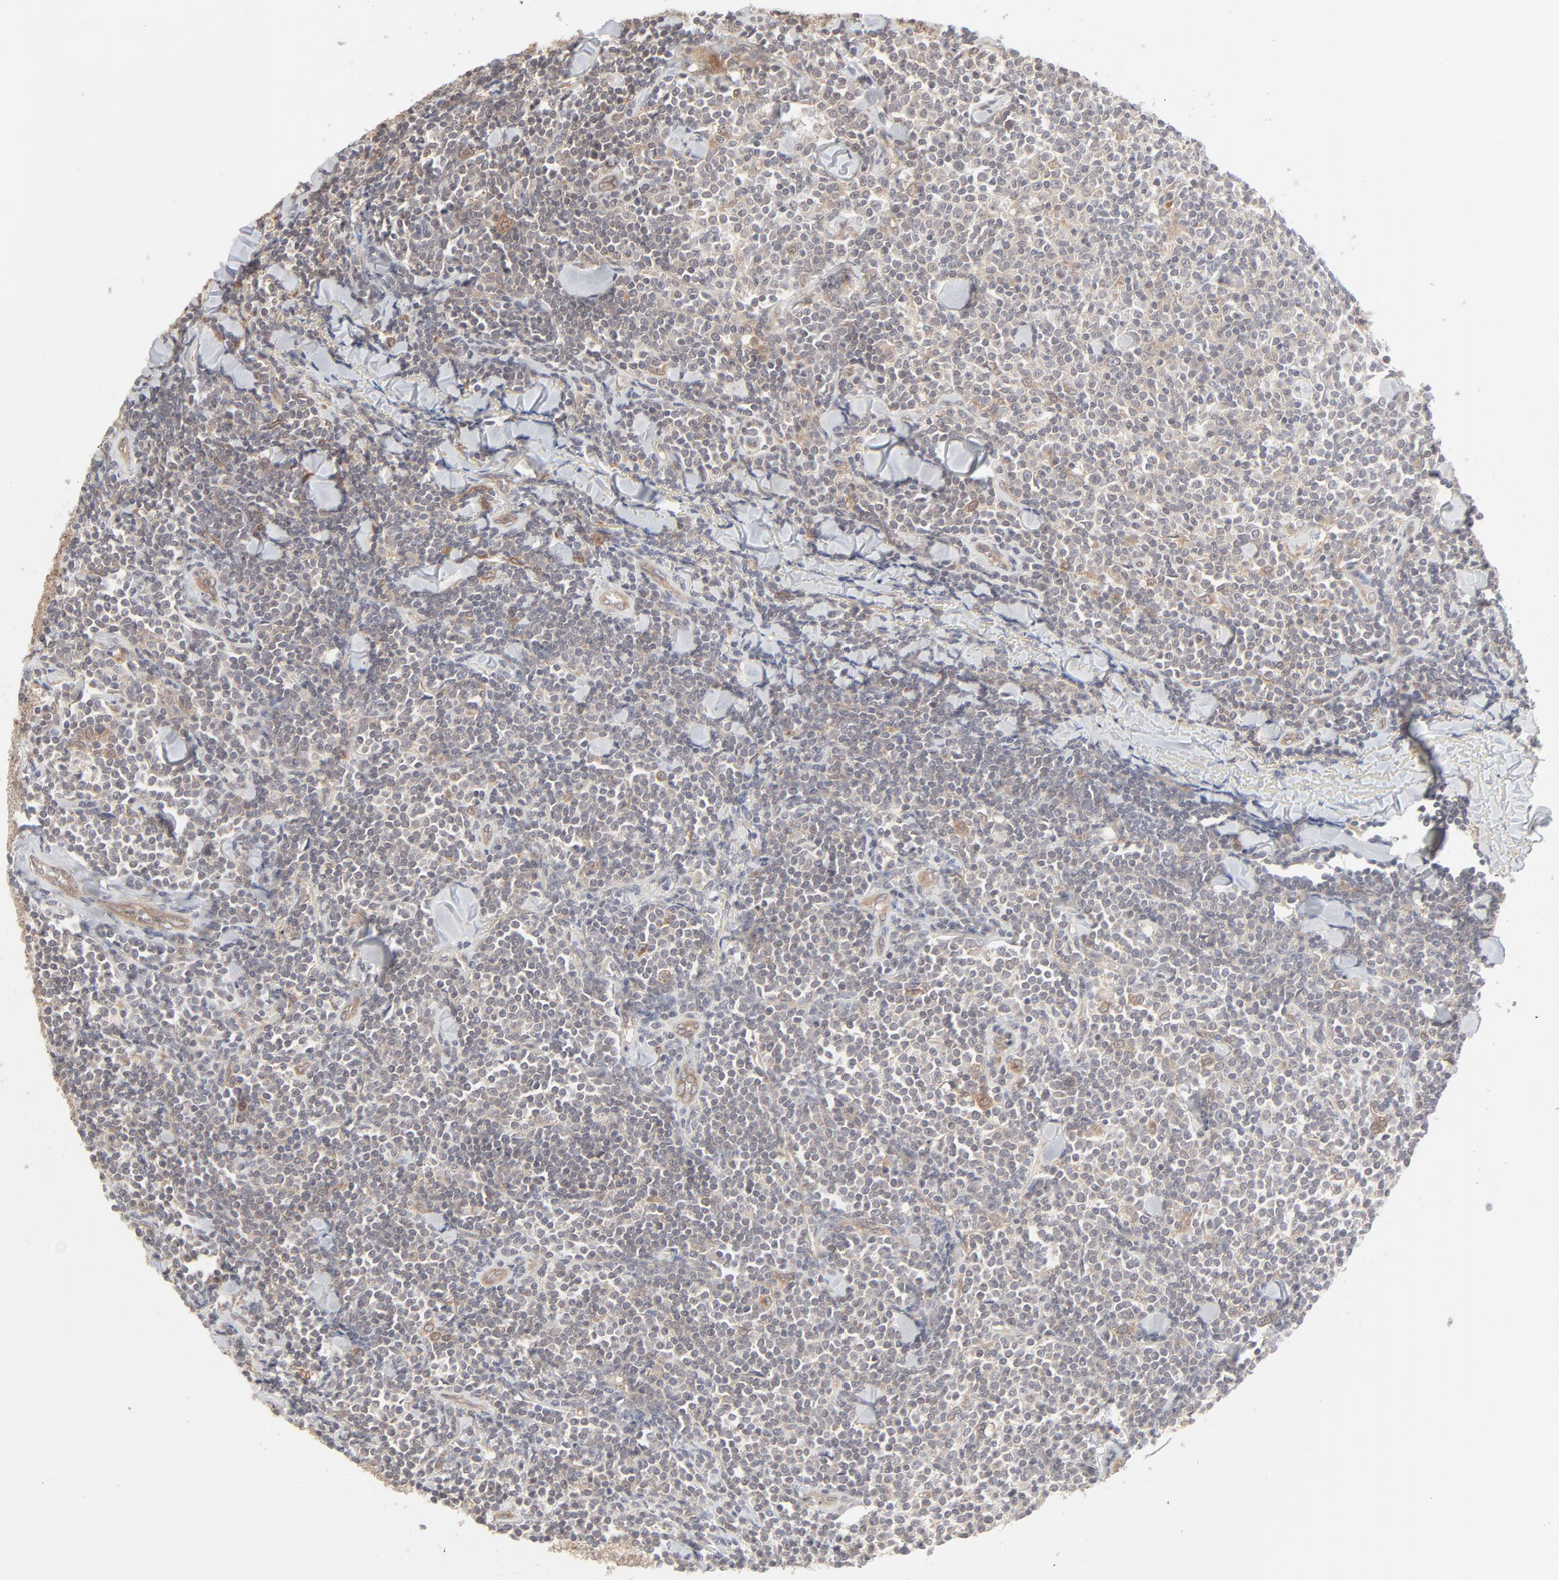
{"staining": {"intensity": "weak", "quantity": "25%-75%", "location": "cytoplasmic/membranous"}, "tissue": "lymphoma", "cell_type": "Tumor cells", "image_type": "cancer", "snomed": [{"axis": "morphology", "description": "Malignant lymphoma, non-Hodgkin's type, Low grade"}, {"axis": "topography", "description": "Soft tissue"}], "caption": "About 25%-75% of tumor cells in lymphoma show weak cytoplasmic/membranous protein staining as visualized by brown immunohistochemical staining.", "gene": "RAB5C", "patient": {"sex": "male", "age": 92}}